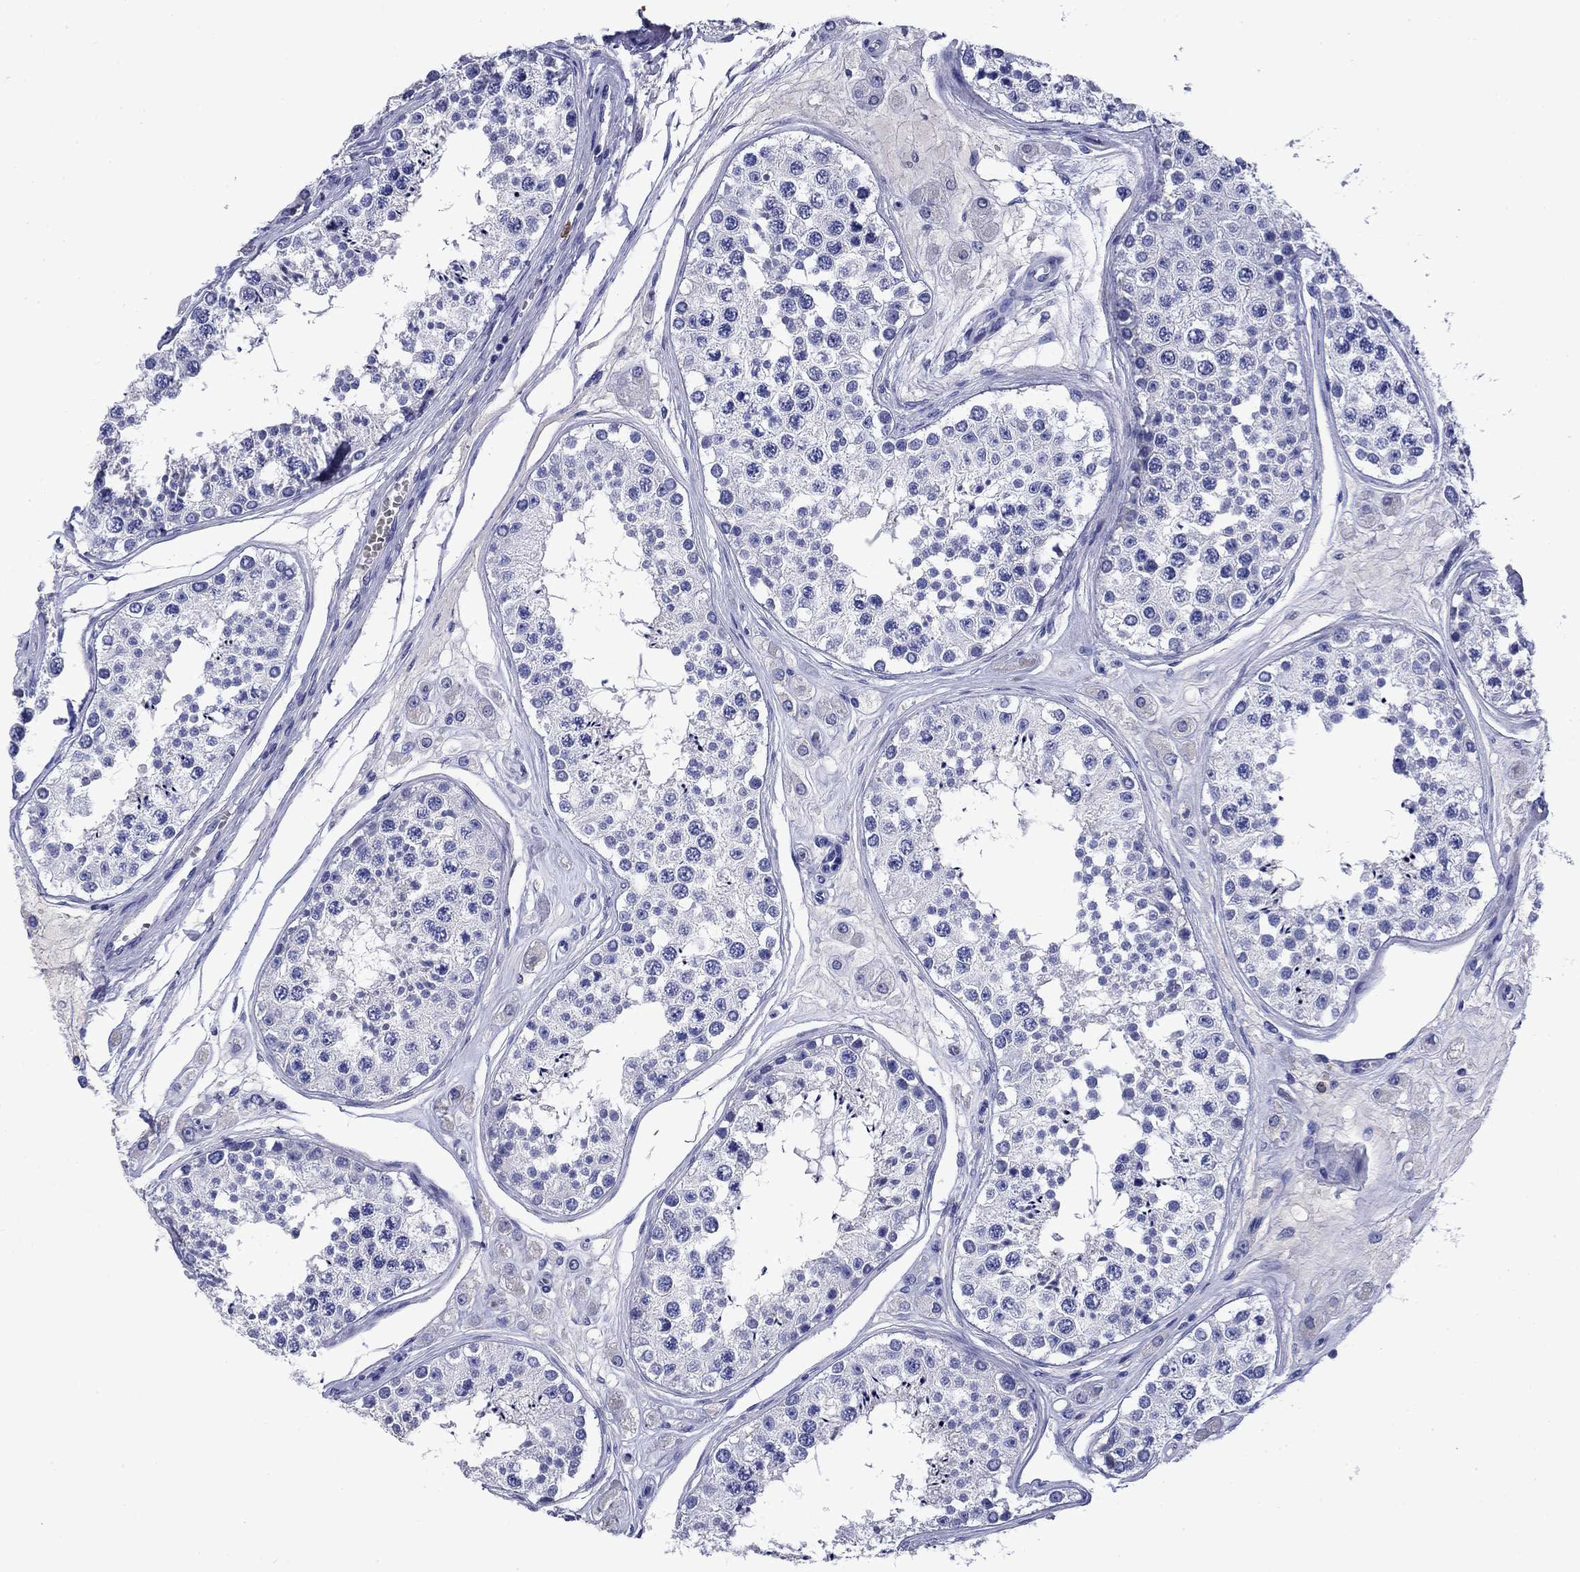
{"staining": {"intensity": "negative", "quantity": "none", "location": "none"}, "tissue": "testis", "cell_type": "Cells in seminiferous ducts", "image_type": "normal", "snomed": [{"axis": "morphology", "description": "Normal tissue, NOS"}, {"axis": "topography", "description": "Testis"}], "caption": "This is an IHC image of unremarkable testis. There is no expression in cells in seminiferous ducts.", "gene": "TFR2", "patient": {"sex": "male", "age": 25}}